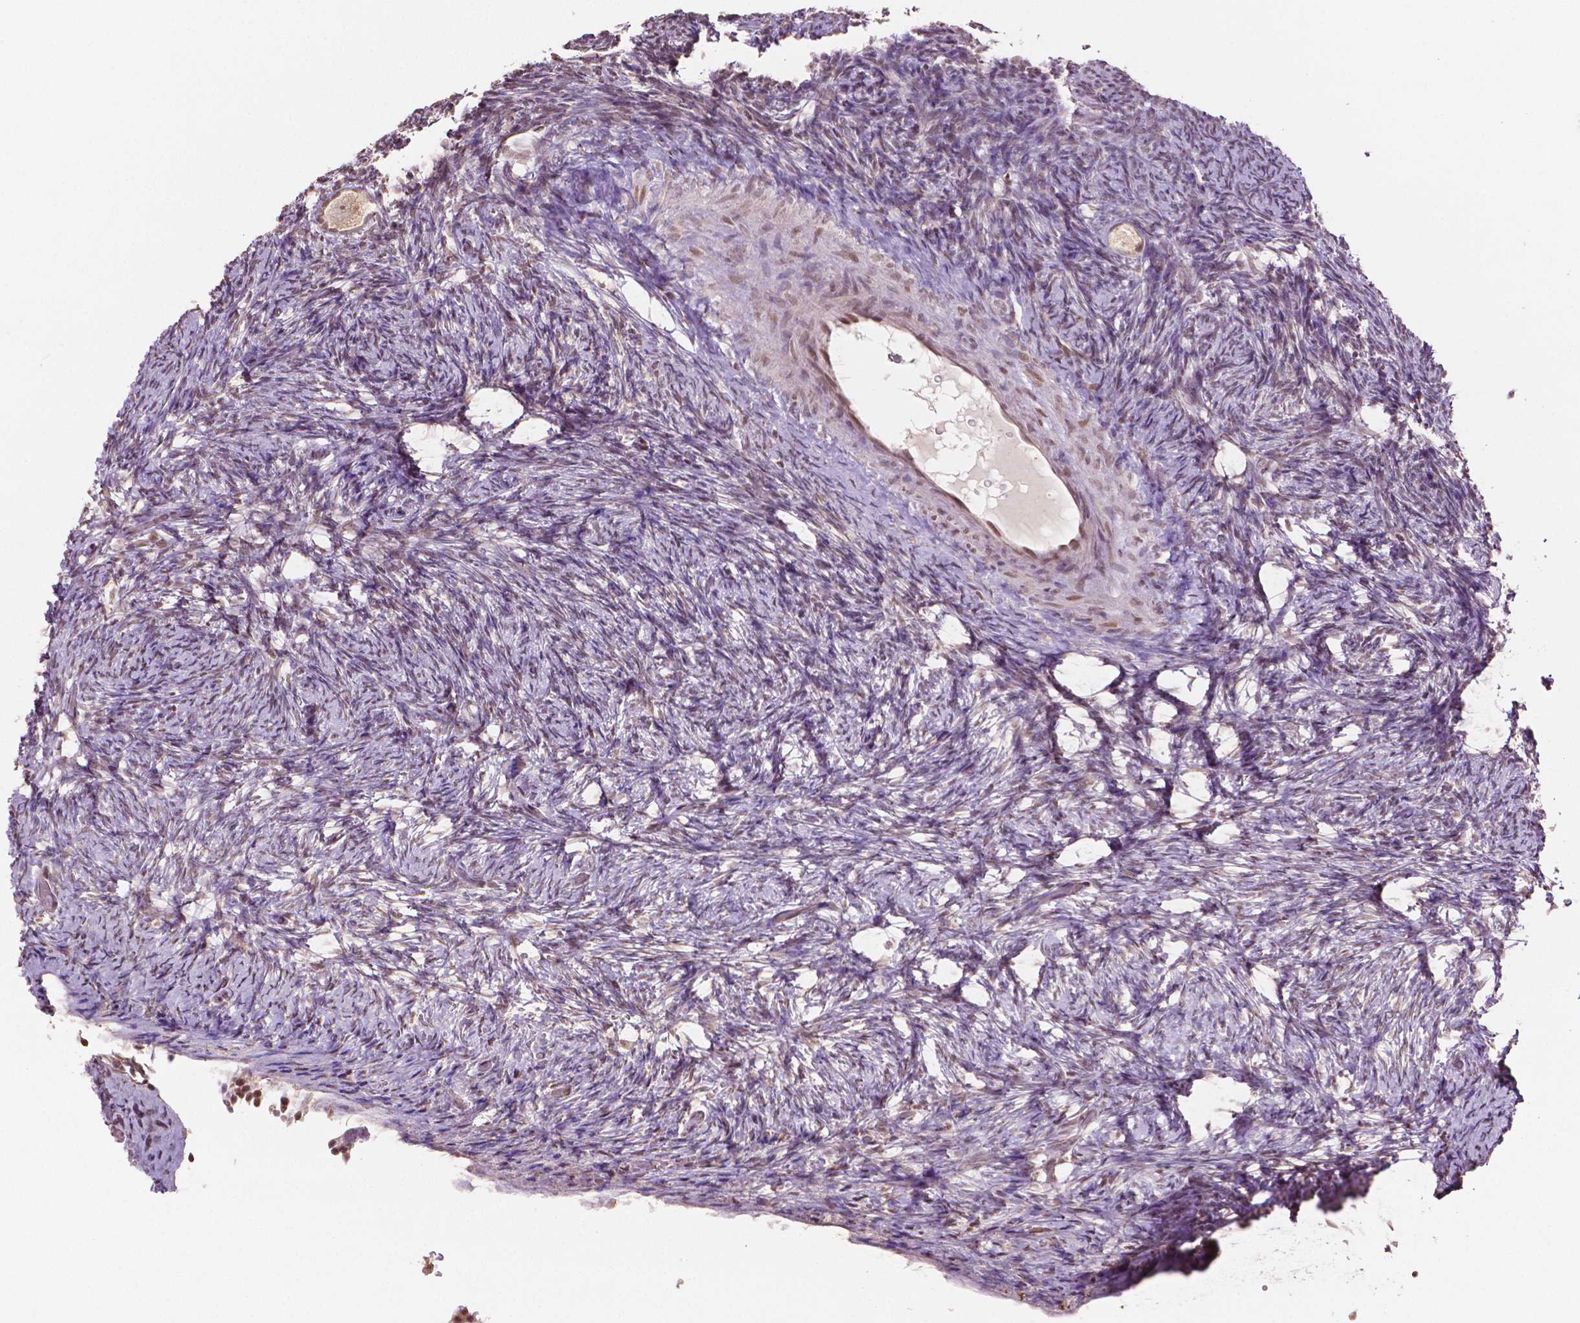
{"staining": {"intensity": "moderate", "quantity": ">75%", "location": "cytoplasmic/membranous,nuclear"}, "tissue": "ovary", "cell_type": "Follicle cells", "image_type": "normal", "snomed": [{"axis": "morphology", "description": "Normal tissue, NOS"}, {"axis": "topography", "description": "Ovary"}], "caption": "IHC (DAB (3,3'-diaminobenzidine)) staining of unremarkable human ovary reveals moderate cytoplasmic/membranous,nuclear protein staining in approximately >75% of follicle cells. The protein of interest is stained brown, and the nuclei are stained in blue (DAB (3,3'-diaminobenzidine) IHC with brightfield microscopy, high magnification).", "gene": "DEK", "patient": {"sex": "female", "age": 34}}